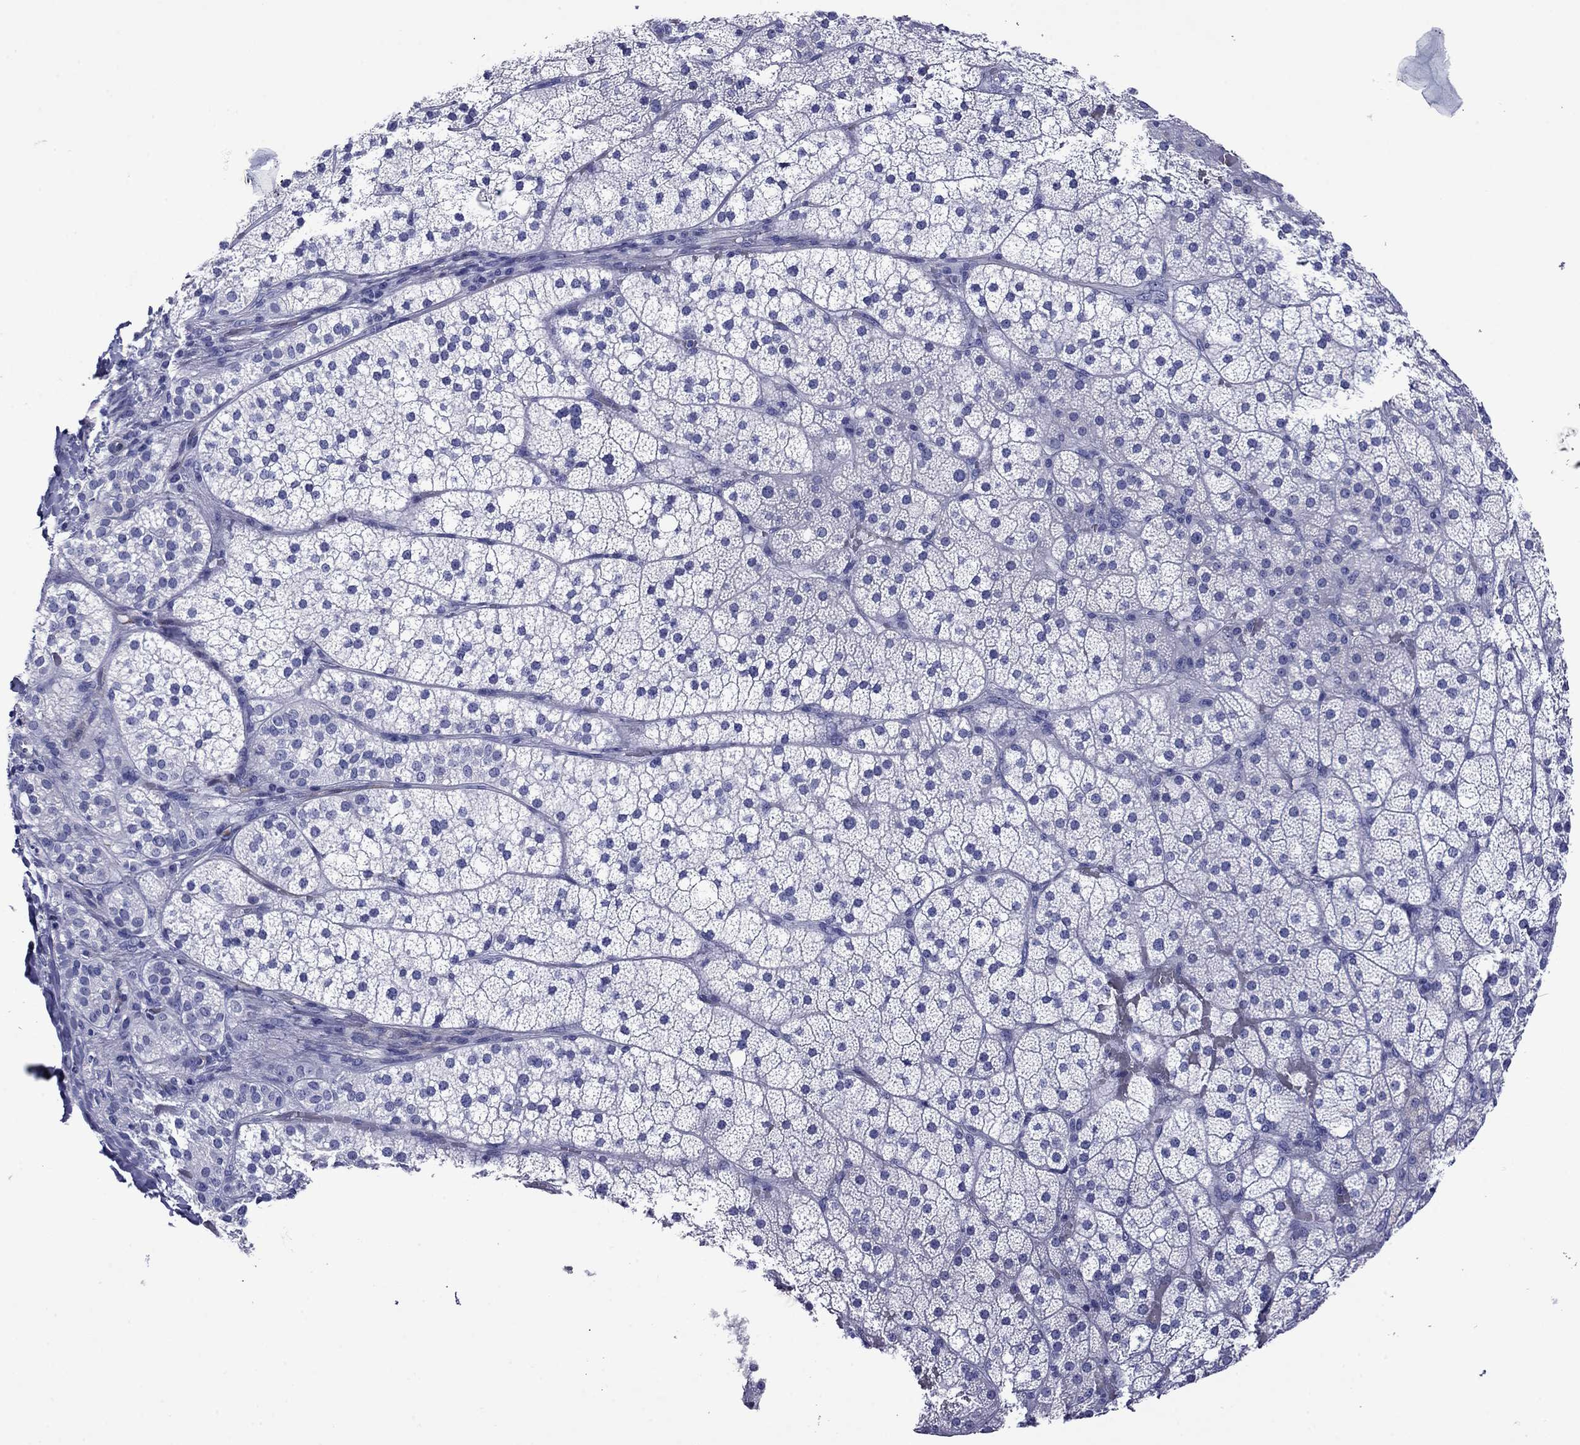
{"staining": {"intensity": "negative", "quantity": "none", "location": "none"}, "tissue": "adrenal gland", "cell_type": "Glandular cells", "image_type": "normal", "snomed": [{"axis": "morphology", "description": "Normal tissue, NOS"}, {"axis": "topography", "description": "Adrenal gland"}], "caption": "IHC image of unremarkable human adrenal gland stained for a protein (brown), which reveals no staining in glandular cells.", "gene": "ROM1", "patient": {"sex": "male", "age": 53}}